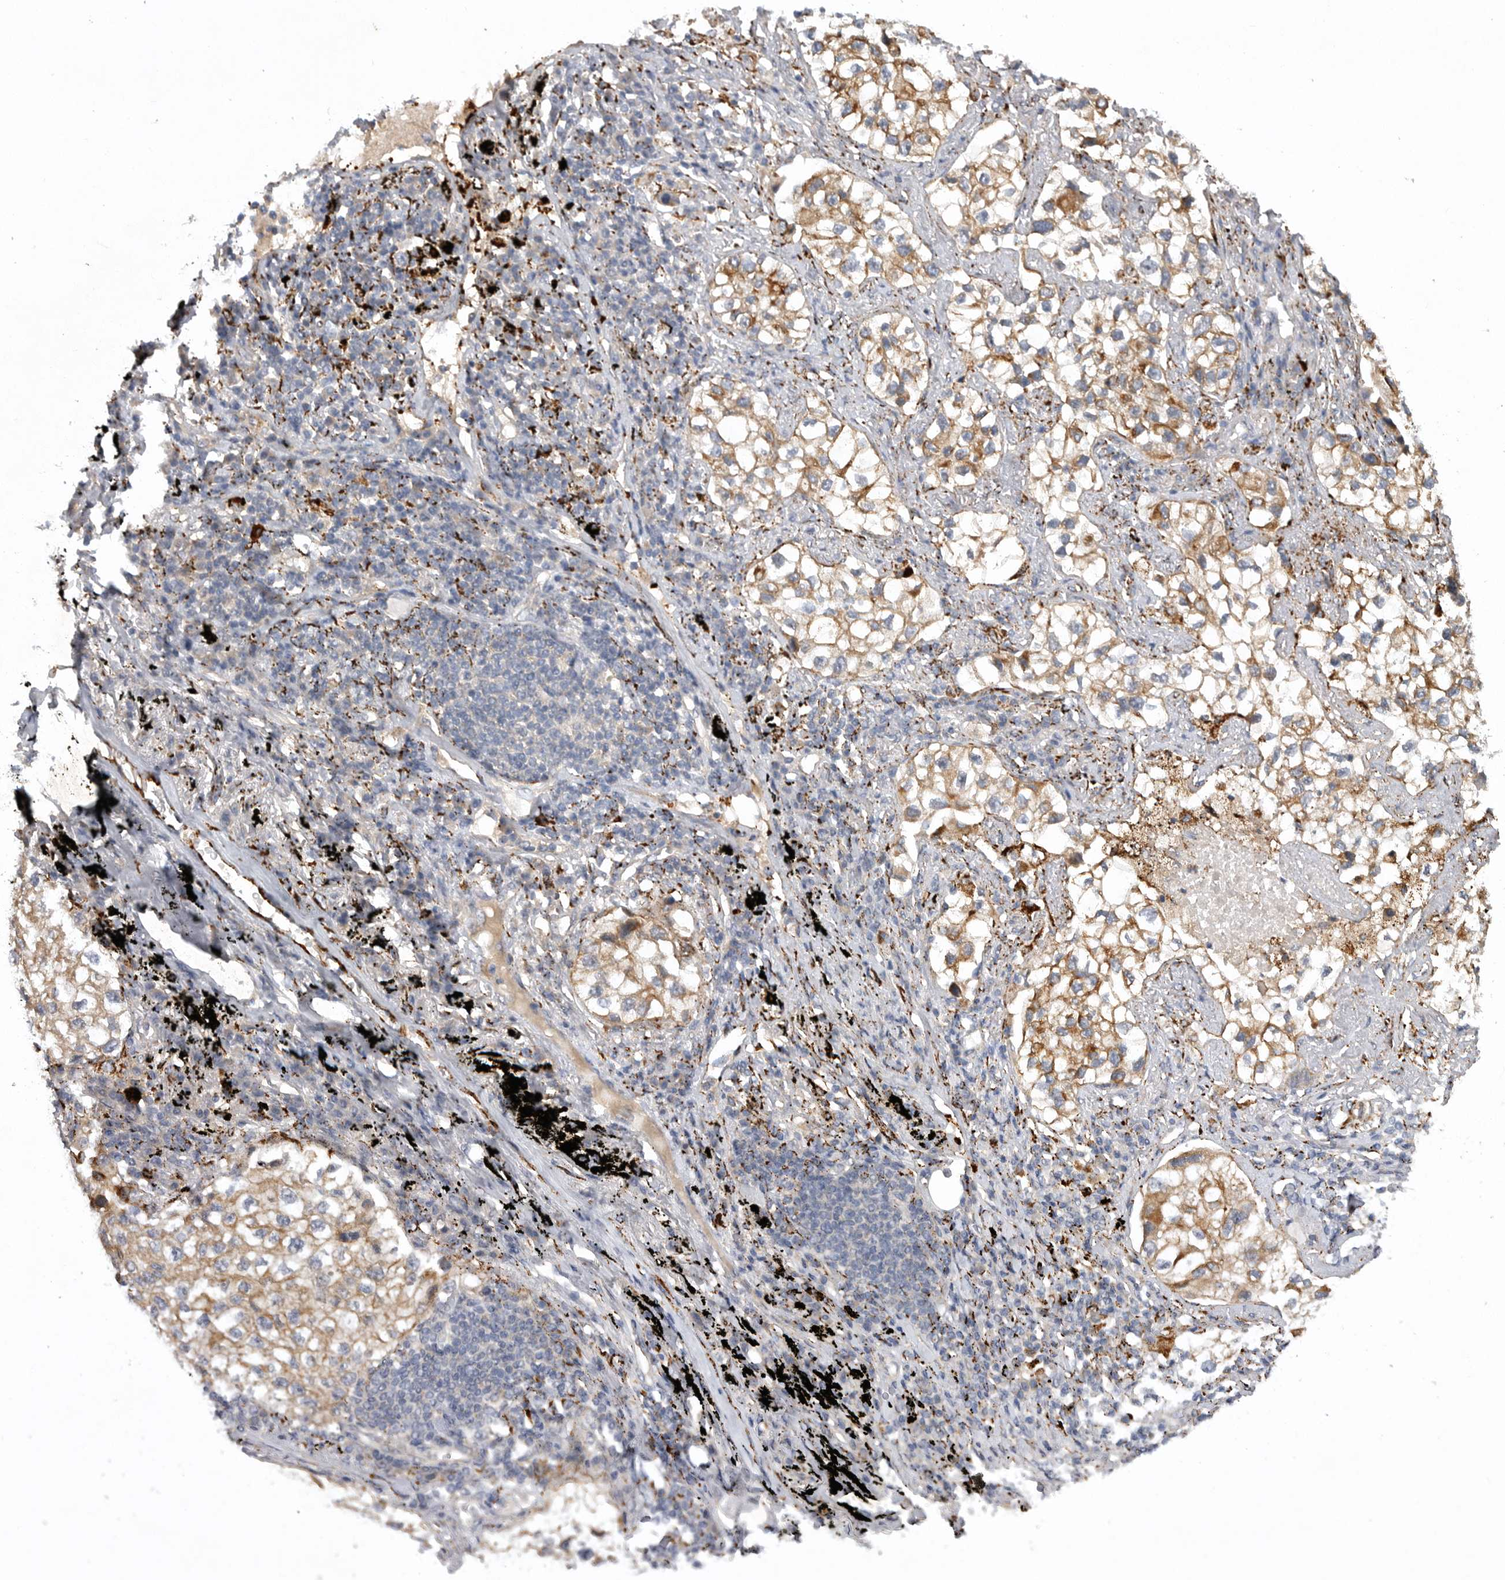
{"staining": {"intensity": "moderate", "quantity": ">75%", "location": "cytoplasmic/membranous"}, "tissue": "lung cancer", "cell_type": "Tumor cells", "image_type": "cancer", "snomed": [{"axis": "morphology", "description": "Adenocarcinoma, NOS"}, {"axis": "topography", "description": "Lung"}], "caption": "The image demonstrates immunohistochemical staining of lung cancer (adenocarcinoma). There is moderate cytoplasmic/membranous expression is identified in approximately >75% of tumor cells. The staining was performed using DAB (3,3'-diaminobenzidine), with brown indicating positive protein expression. Nuclei are stained blue with hematoxylin.", "gene": "DHDDS", "patient": {"sex": "male", "age": 63}}